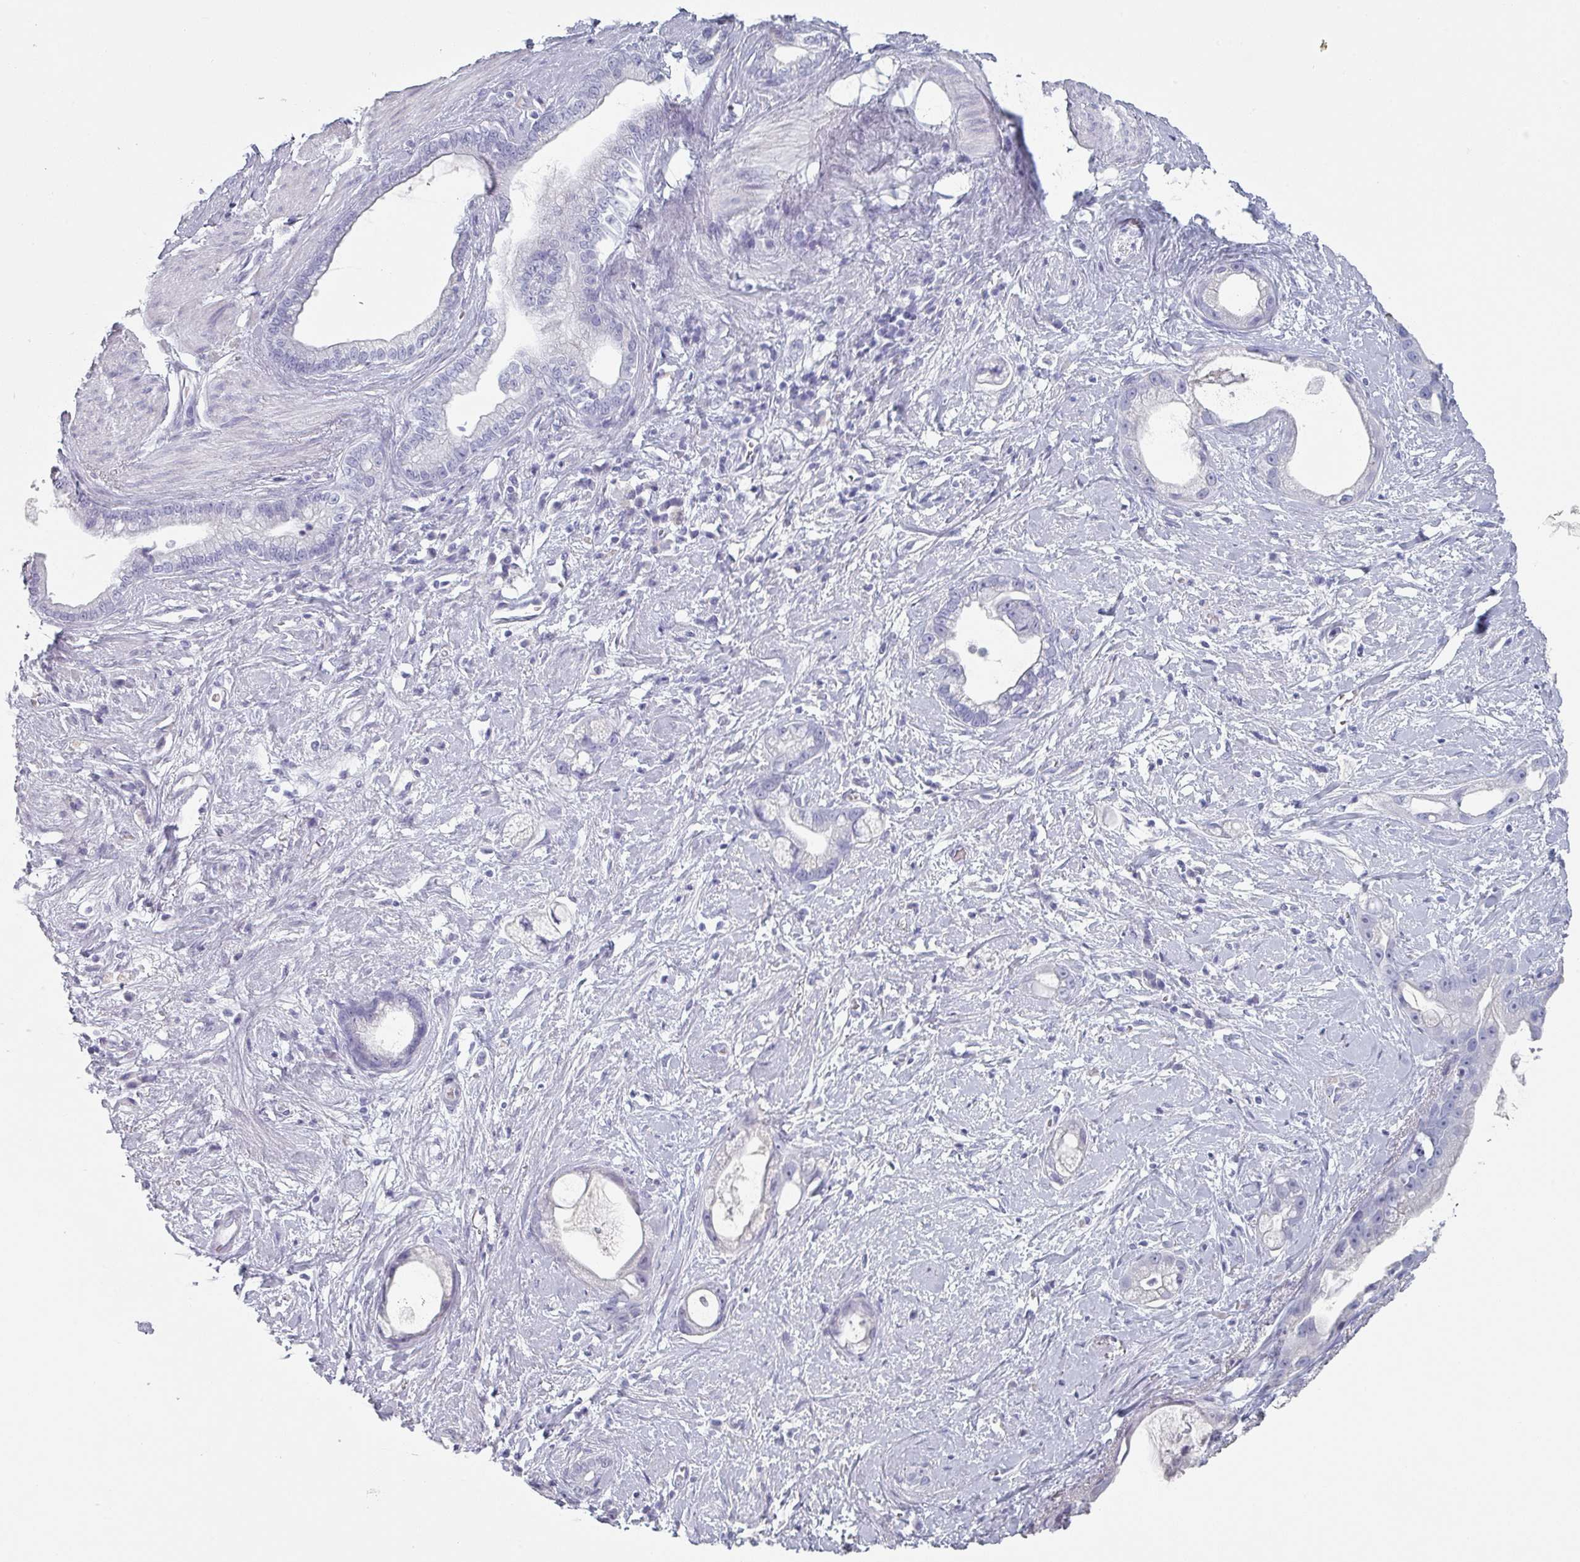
{"staining": {"intensity": "negative", "quantity": "none", "location": "none"}, "tissue": "stomach cancer", "cell_type": "Tumor cells", "image_type": "cancer", "snomed": [{"axis": "morphology", "description": "Adenocarcinoma, NOS"}, {"axis": "topography", "description": "Stomach"}], "caption": "The IHC photomicrograph has no significant staining in tumor cells of adenocarcinoma (stomach) tissue.", "gene": "SLC35G2", "patient": {"sex": "male", "age": 55}}